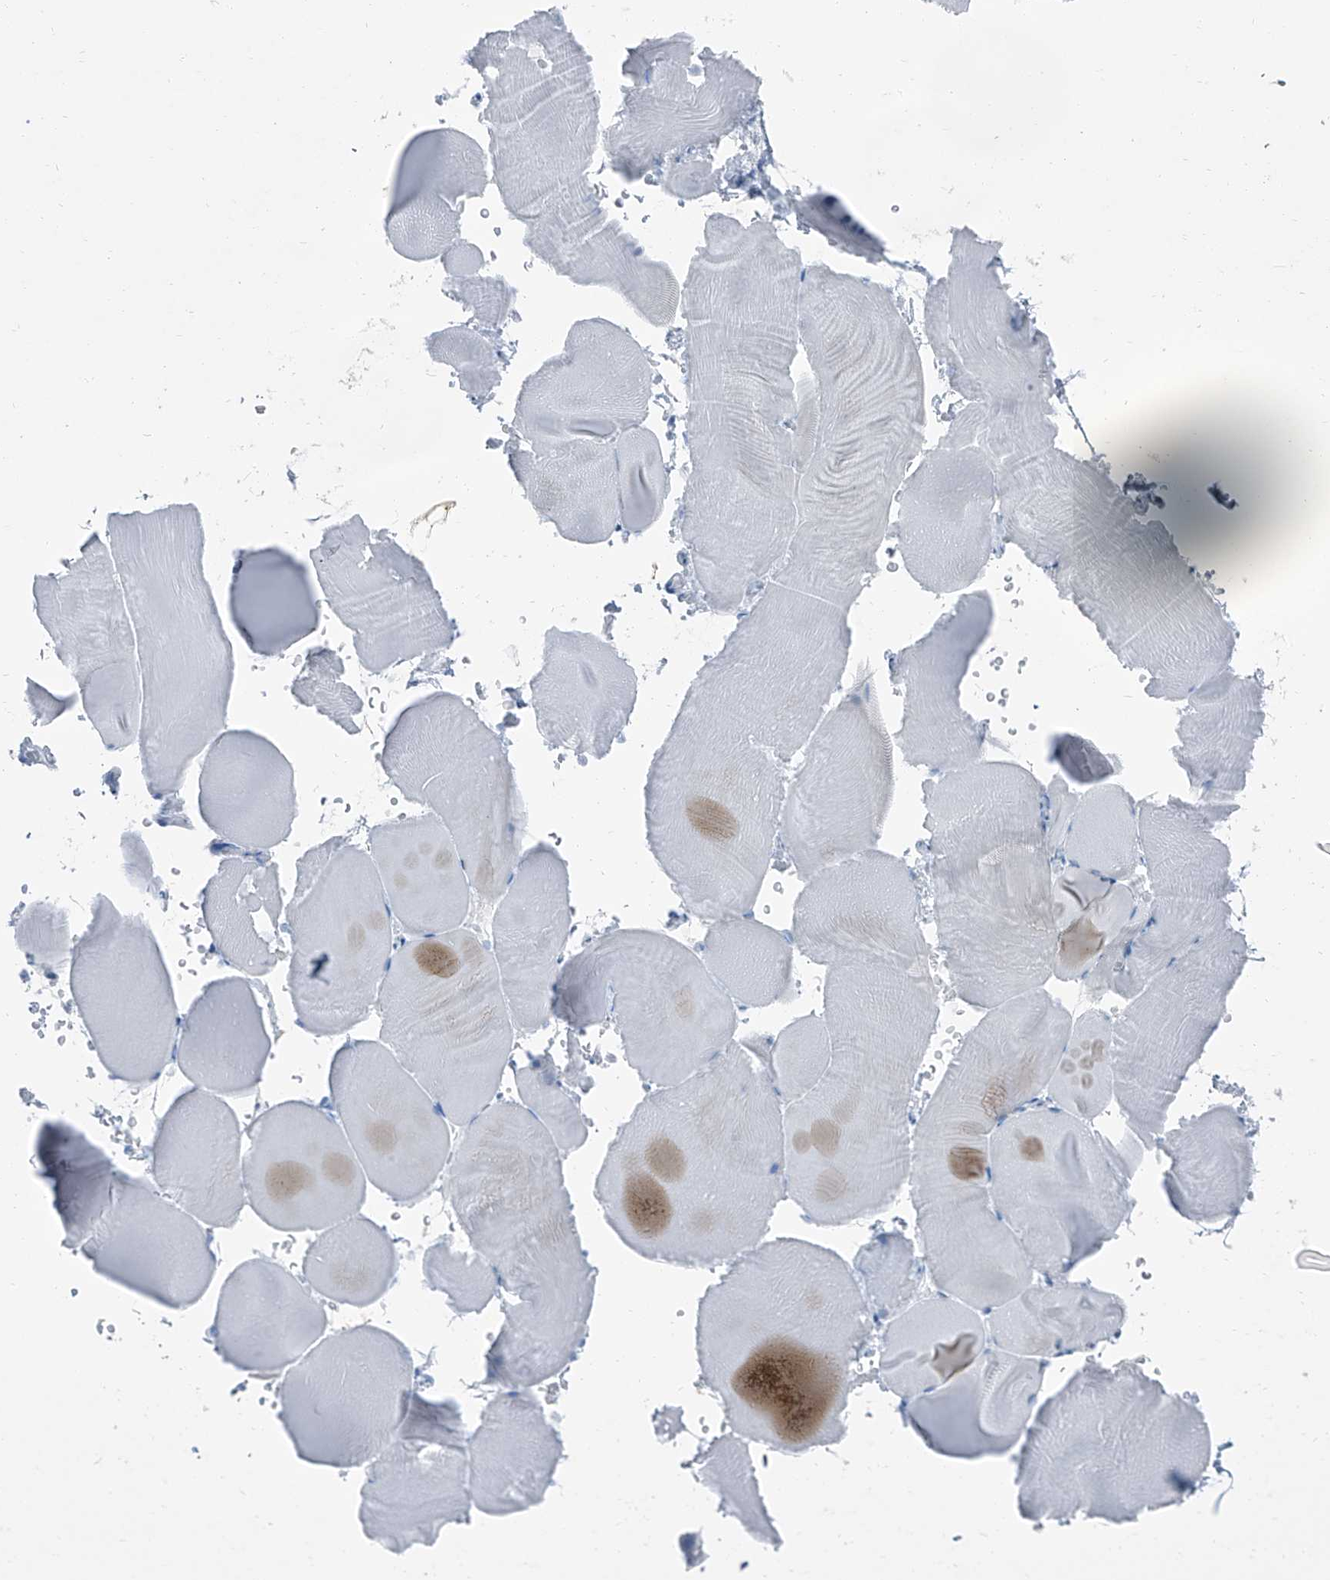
{"staining": {"intensity": "negative", "quantity": "none", "location": "none"}, "tissue": "skeletal muscle", "cell_type": "Myocytes", "image_type": "normal", "snomed": [{"axis": "morphology", "description": "Normal tissue, NOS"}, {"axis": "topography", "description": "Skeletal muscle"}, {"axis": "topography", "description": "Parathyroid gland"}], "caption": "Myocytes are negative for protein expression in unremarkable human skeletal muscle. The staining was performed using DAB to visualize the protein expression in brown, while the nuclei were stained in blue with hematoxylin (Magnification: 20x).", "gene": "RGN", "patient": {"sex": "female", "age": 37}}